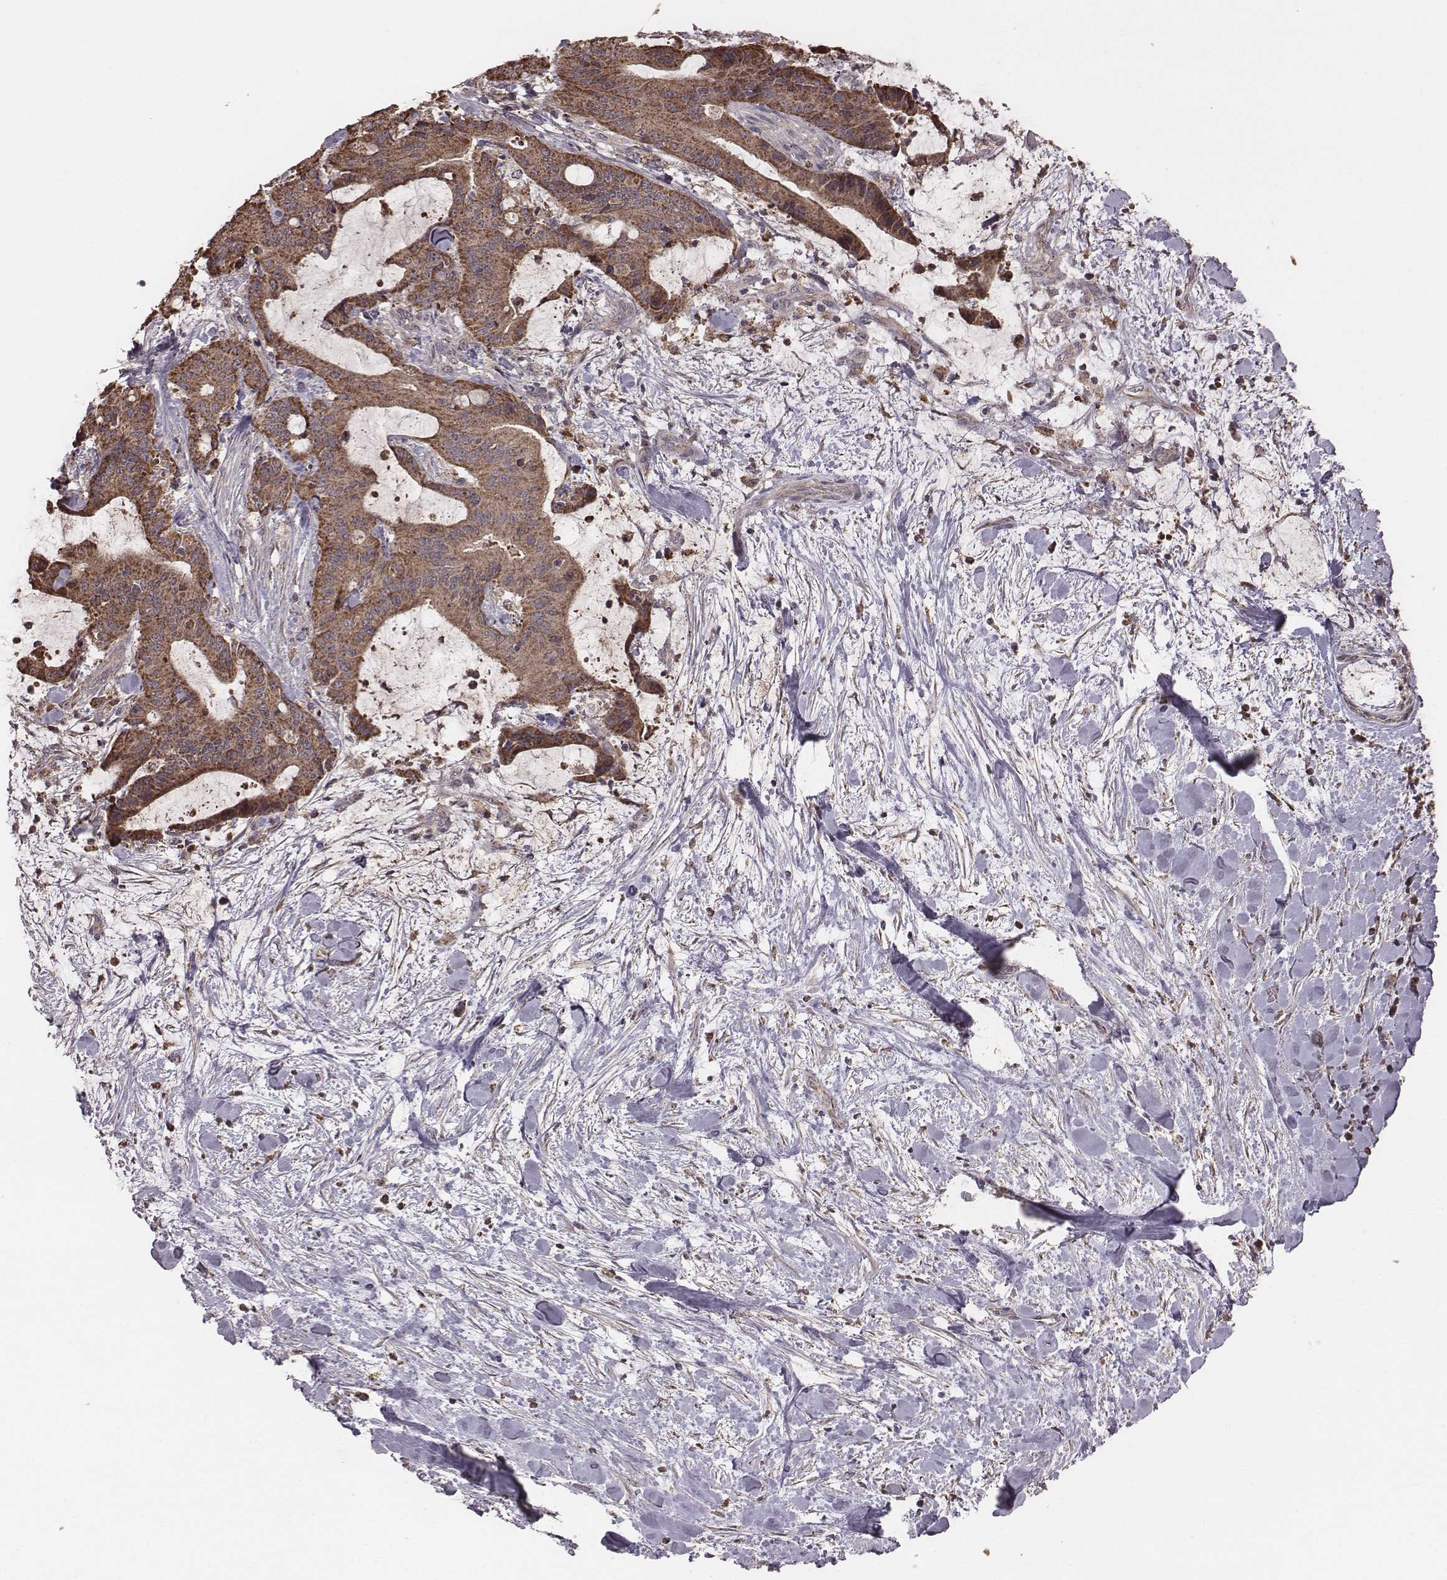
{"staining": {"intensity": "strong", "quantity": ">75%", "location": "cytoplasmic/membranous"}, "tissue": "liver cancer", "cell_type": "Tumor cells", "image_type": "cancer", "snomed": [{"axis": "morphology", "description": "Cholangiocarcinoma"}, {"axis": "topography", "description": "Liver"}], "caption": "IHC histopathology image of neoplastic tissue: human cholangiocarcinoma (liver) stained using IHC reveals high levels of strong protein expression localized specifically in the cytoplasmic/membranous of tumor cells, appearing as a cytoplasmic/membranous brown color.", "gene": "PDCD2L", "patient": {"sex": "female", "age": 73}}